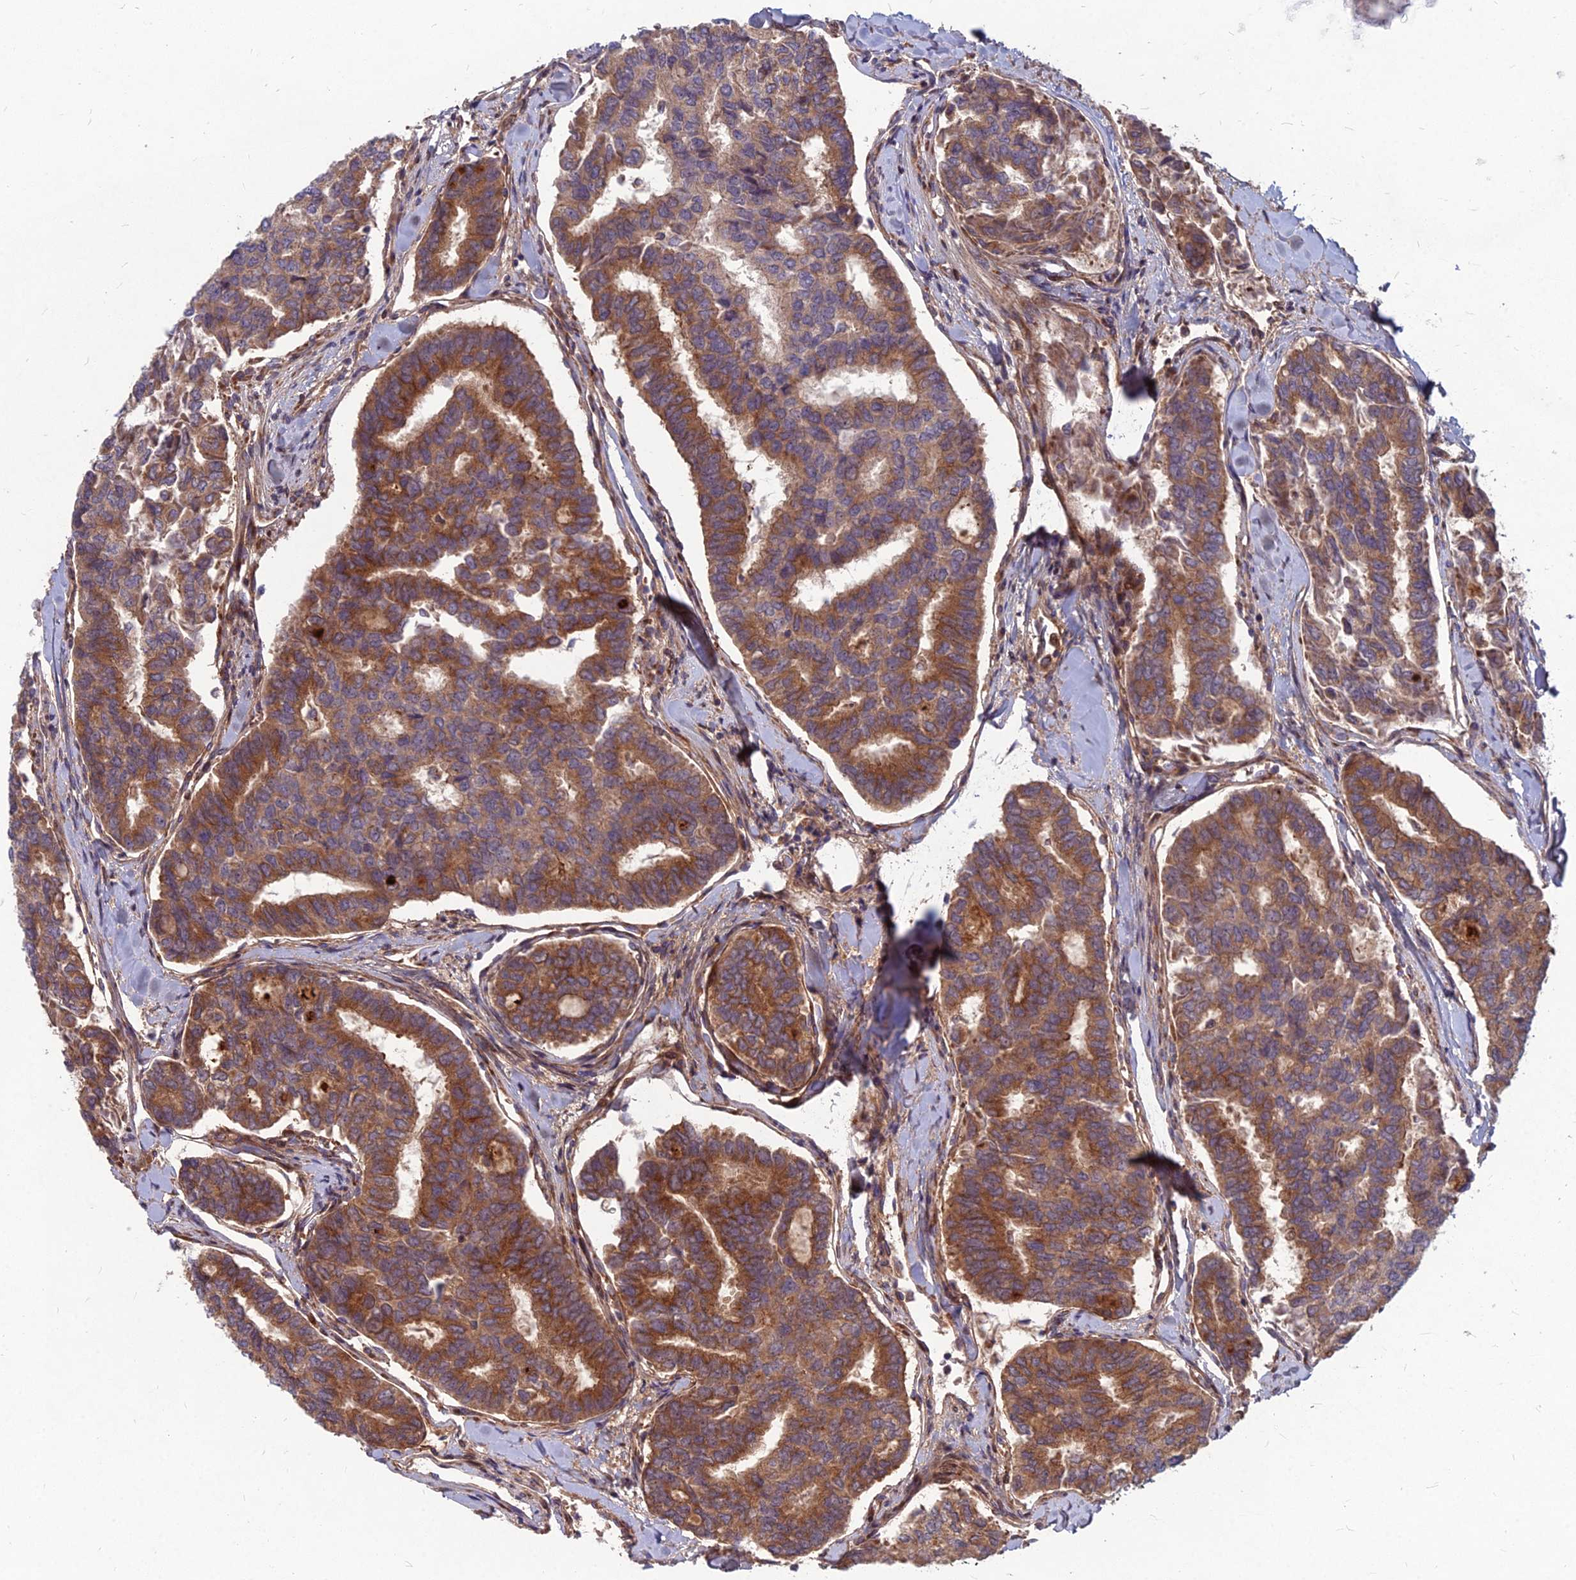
{"staining": {"intensity": "strong", "quantity": ">75%", "location": "cytoplasmic/membranous"}, "tissue": "thyroid cancer", "cell_type": "Tumor cells", "image_type": "cancer", "snomed": [{"axis": "morphology", "description": "Papillary adenocarcinoma, NOS"}, {"axis": "topography", "description": "Thyroid gland"}], "caption": "Tumor cells demonstrate high levels of strong cytoplasmic/membranous positivity in approximately >75% of cells in human thyroid cancer.", "gene": "MFSD8", "patient": {"sex": "female", "age": 35}}